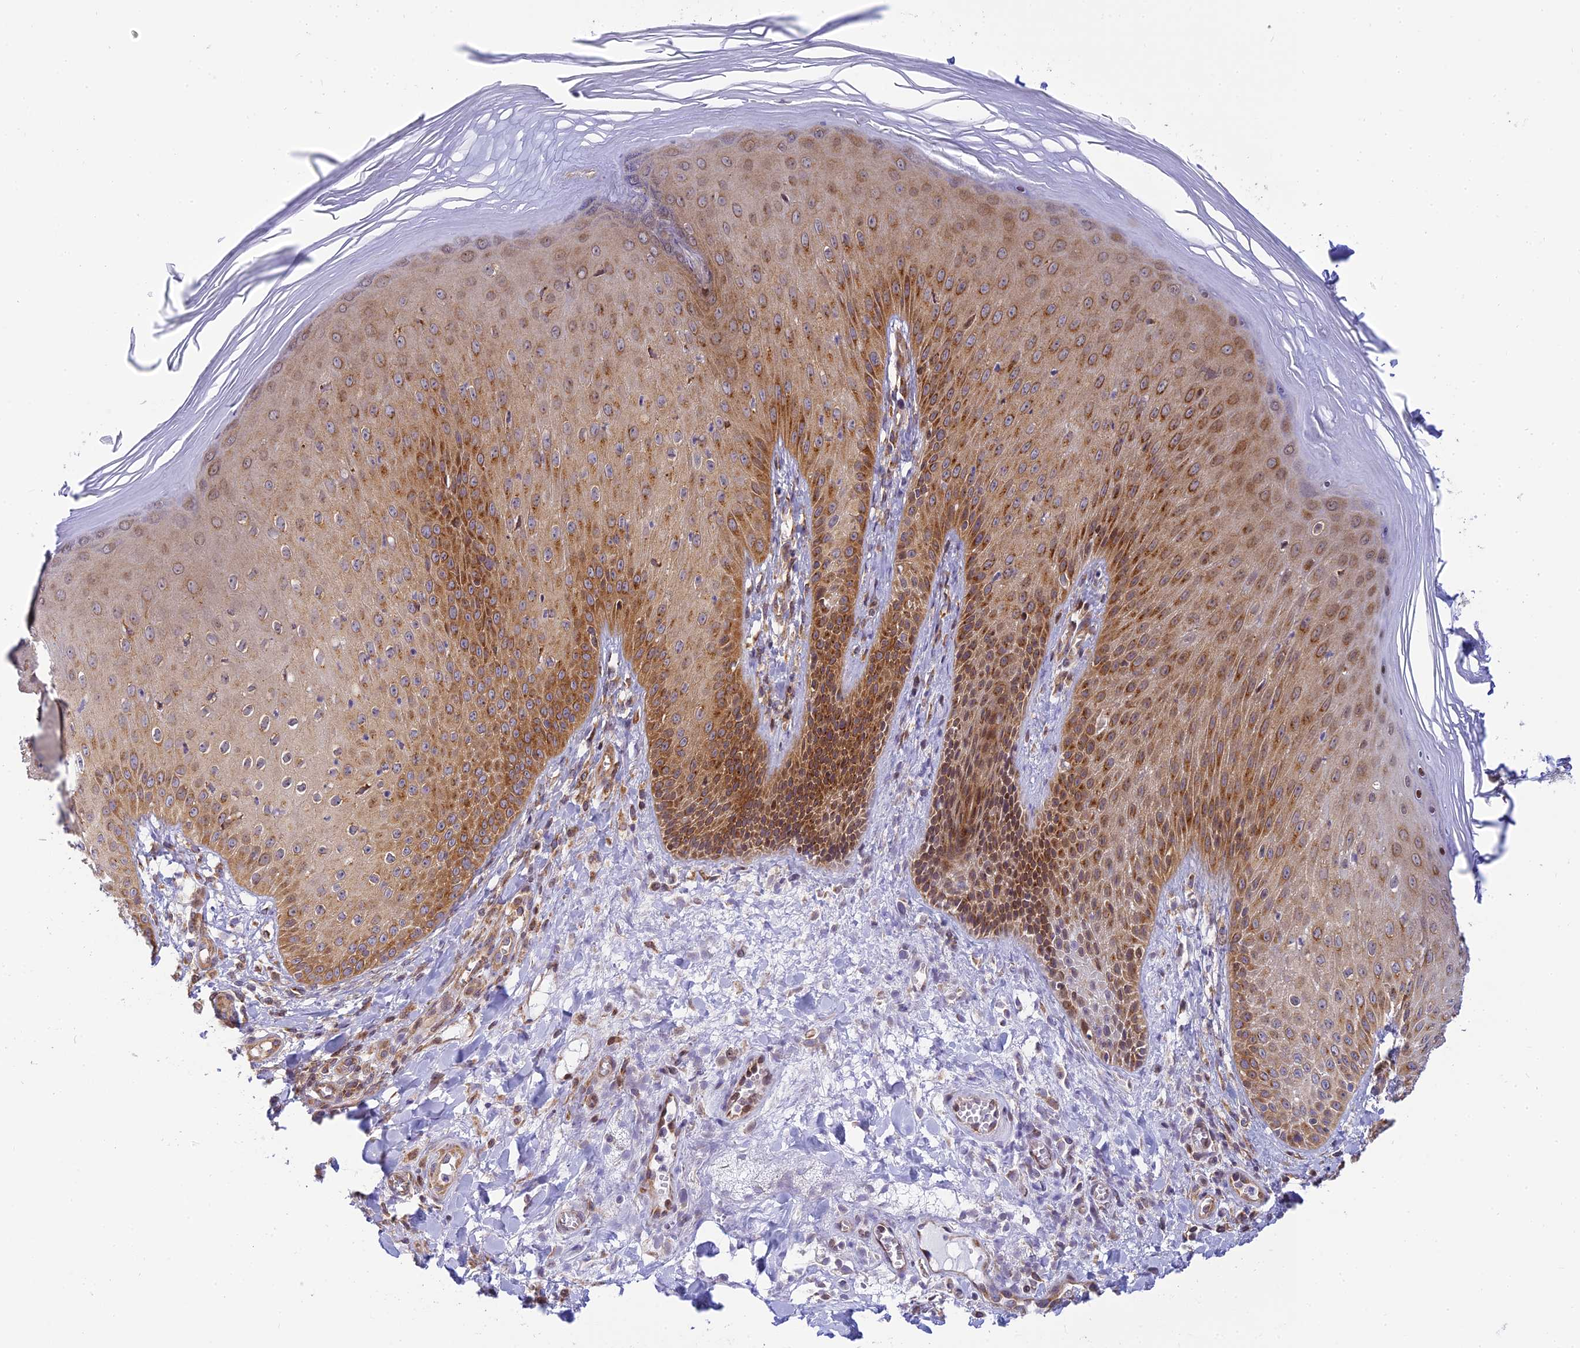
{"staining": {"intensity": "moderate", "quantity": ">75%", "location": "cytoplasmic/membranous"}, "tissue": "skin", "cell_type": "Epidermal cells", "image_type": "normal", "snomed": [{"axis": "morphology", "description": "Normal tissue, NOS"}, {"axis": "morphology", "description": "Inflammation, NOS"}, {"axis": "topography", "description": "Soft tissue"}, {"axis": "topography", "description": "Anal"}], "caption": "The immunohistochemical stain shows moderate cytoplasmic/membranous expression in epidermal cells of normal skin.", "gene": "HOOK2", "patient": {"sex": "female", "age": 15}}